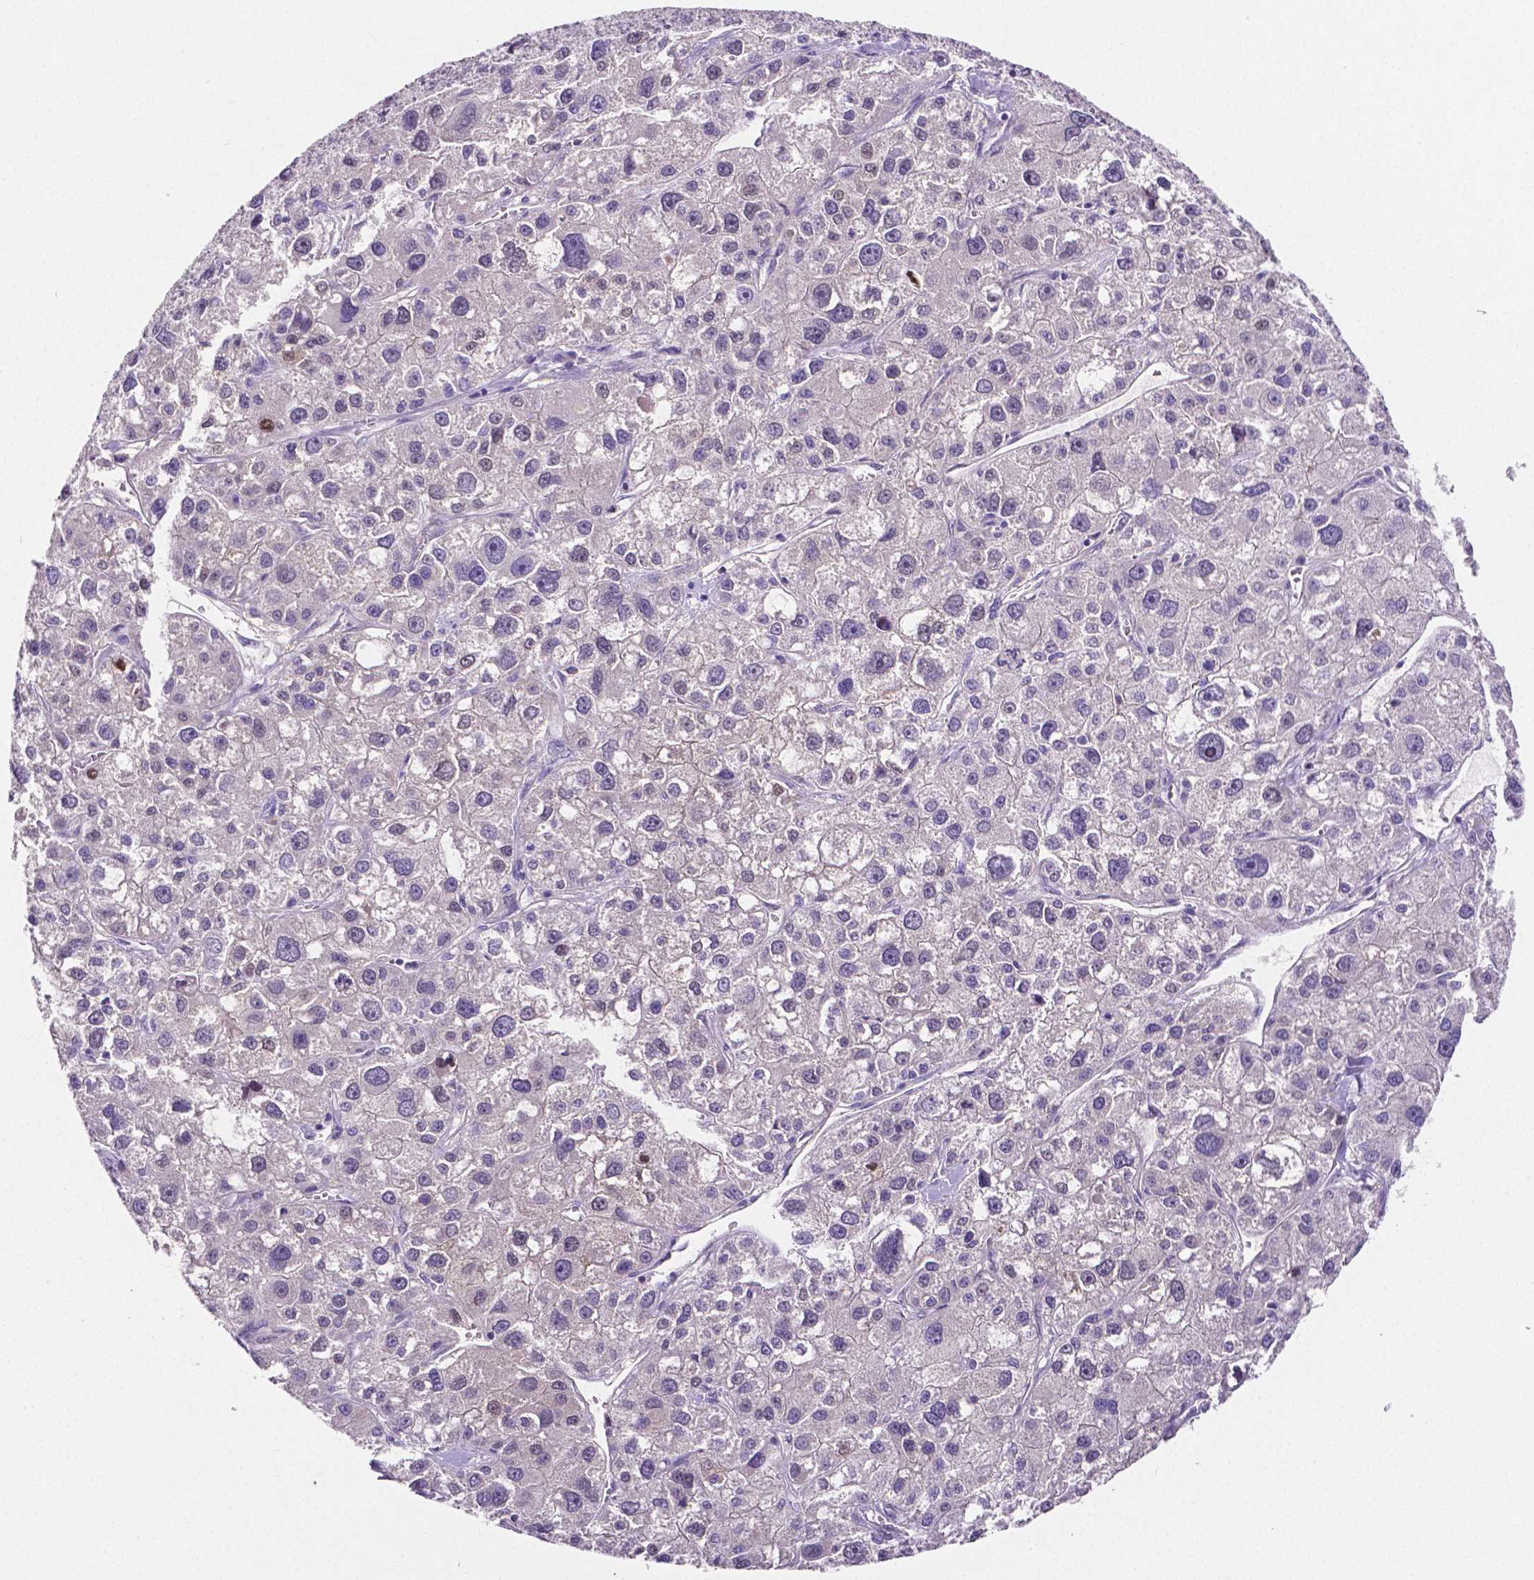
{"staining": {"intensity": "negative", "quantity": "none", "location": "none"}, "tissue": "liver cancer", "cell_type": "Tumor cells", "image_type": "cancer", "snomed": [{"axis": "morphology", "description": "Carcinoma, Hepatocellular, NOS"}, {"axis": "topography", "description": "Liver"}], "caption": "High power microscopy histopathology image of an IHC photomicrograph of liver cancer, revealing no significant positivity in tumor cells.", "gene": "SLC22A2", "patient": {"sex": "male", "age": 73}}